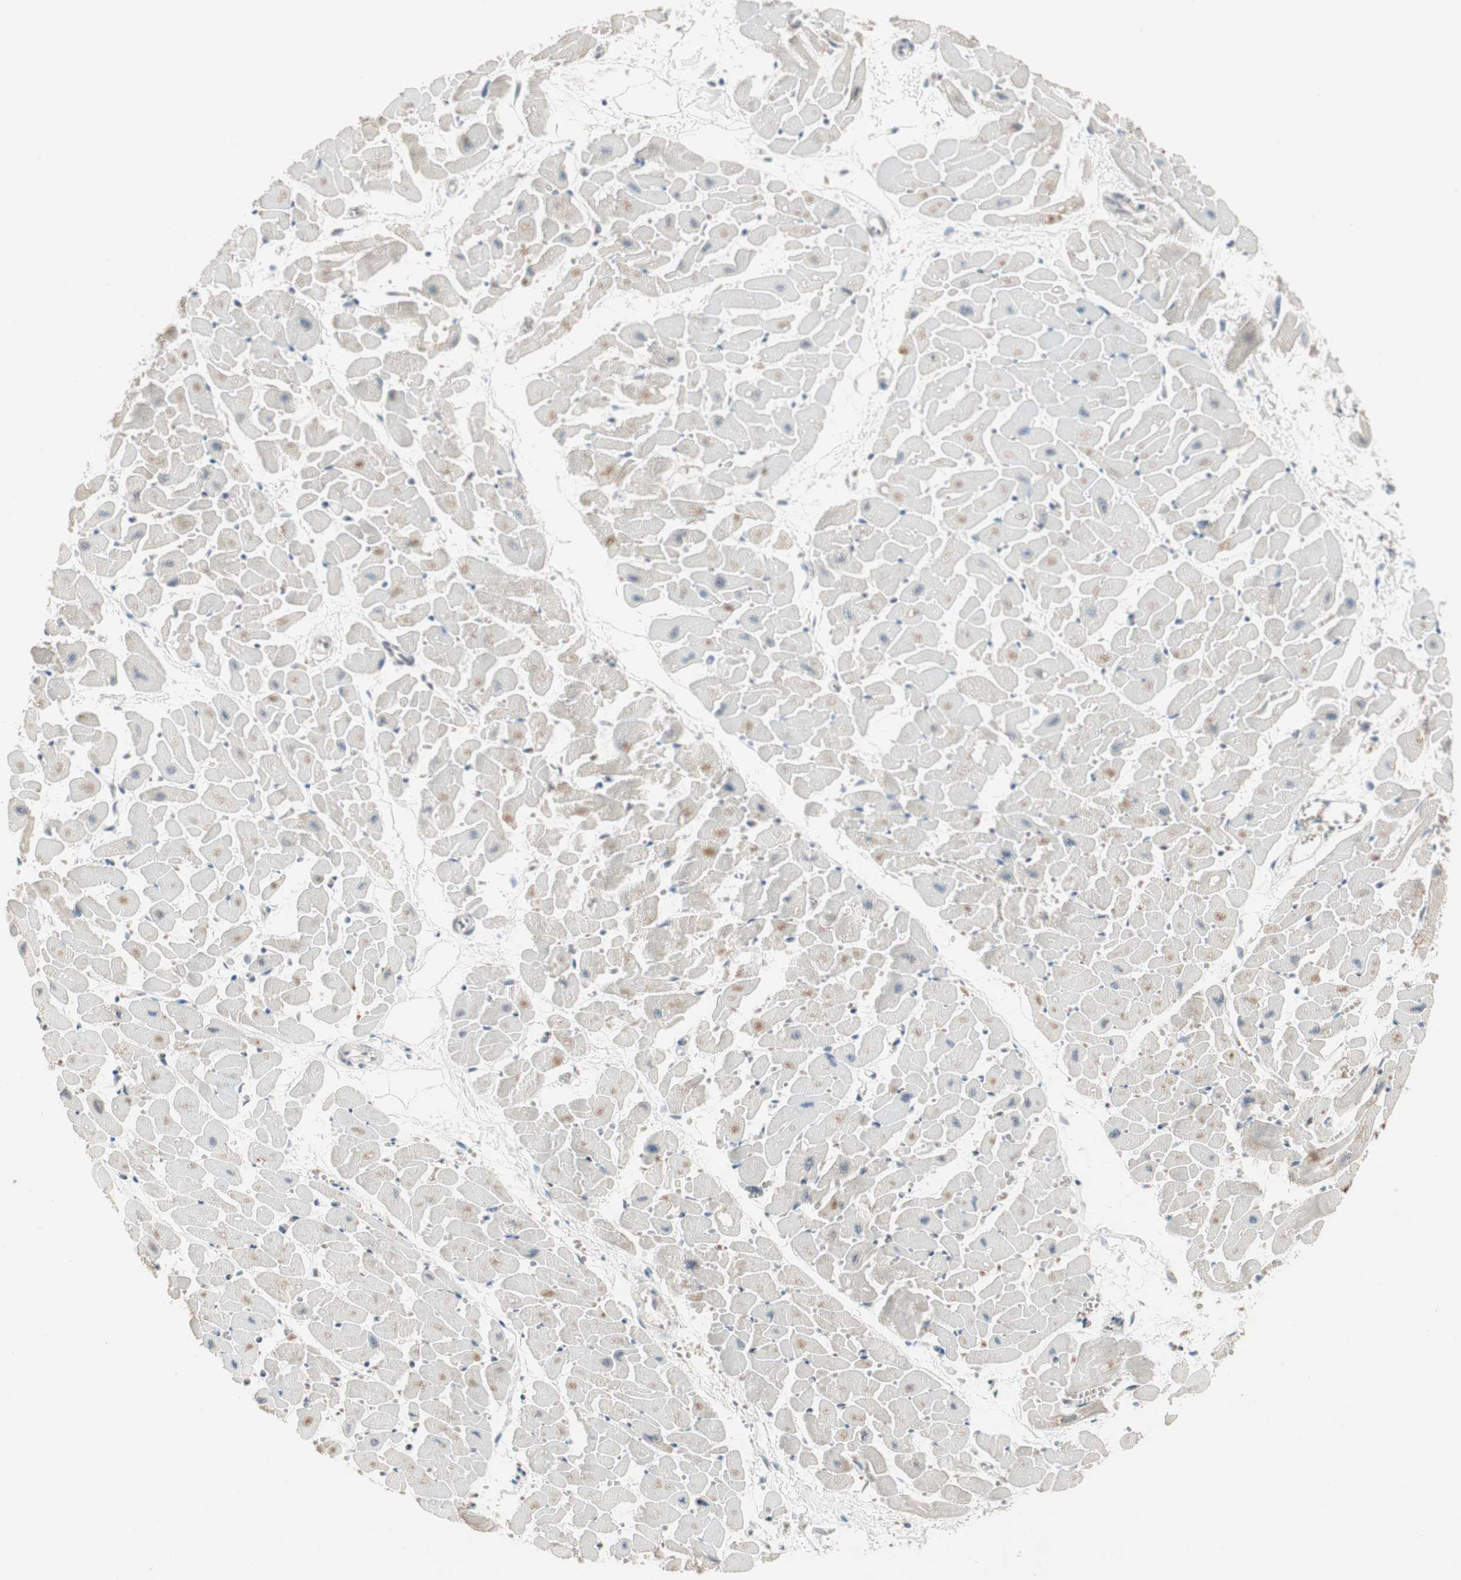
{"staining": {"intensity": "moderate", "quantity": "<25%", "location": "cytoplasmic/membranous,nuclear"}, "tissue": "heart muscle", "cell_type": "Cardiomyocytes", "image_type": "normal", "snomed": [{"axis": "morphology", "description": "Normal tissue, NOS"}, {"axis": "topography", "description": "Heart"}], "caption": "Immunohistochemistry of normal human heart muscle shows low levels of moderate cytoplasmic/membranous,nuclear positivity in approximately <25% of cardiomyocytes.", "gene": "MDC1", "patient": {"sex": "female", "age": 19}}